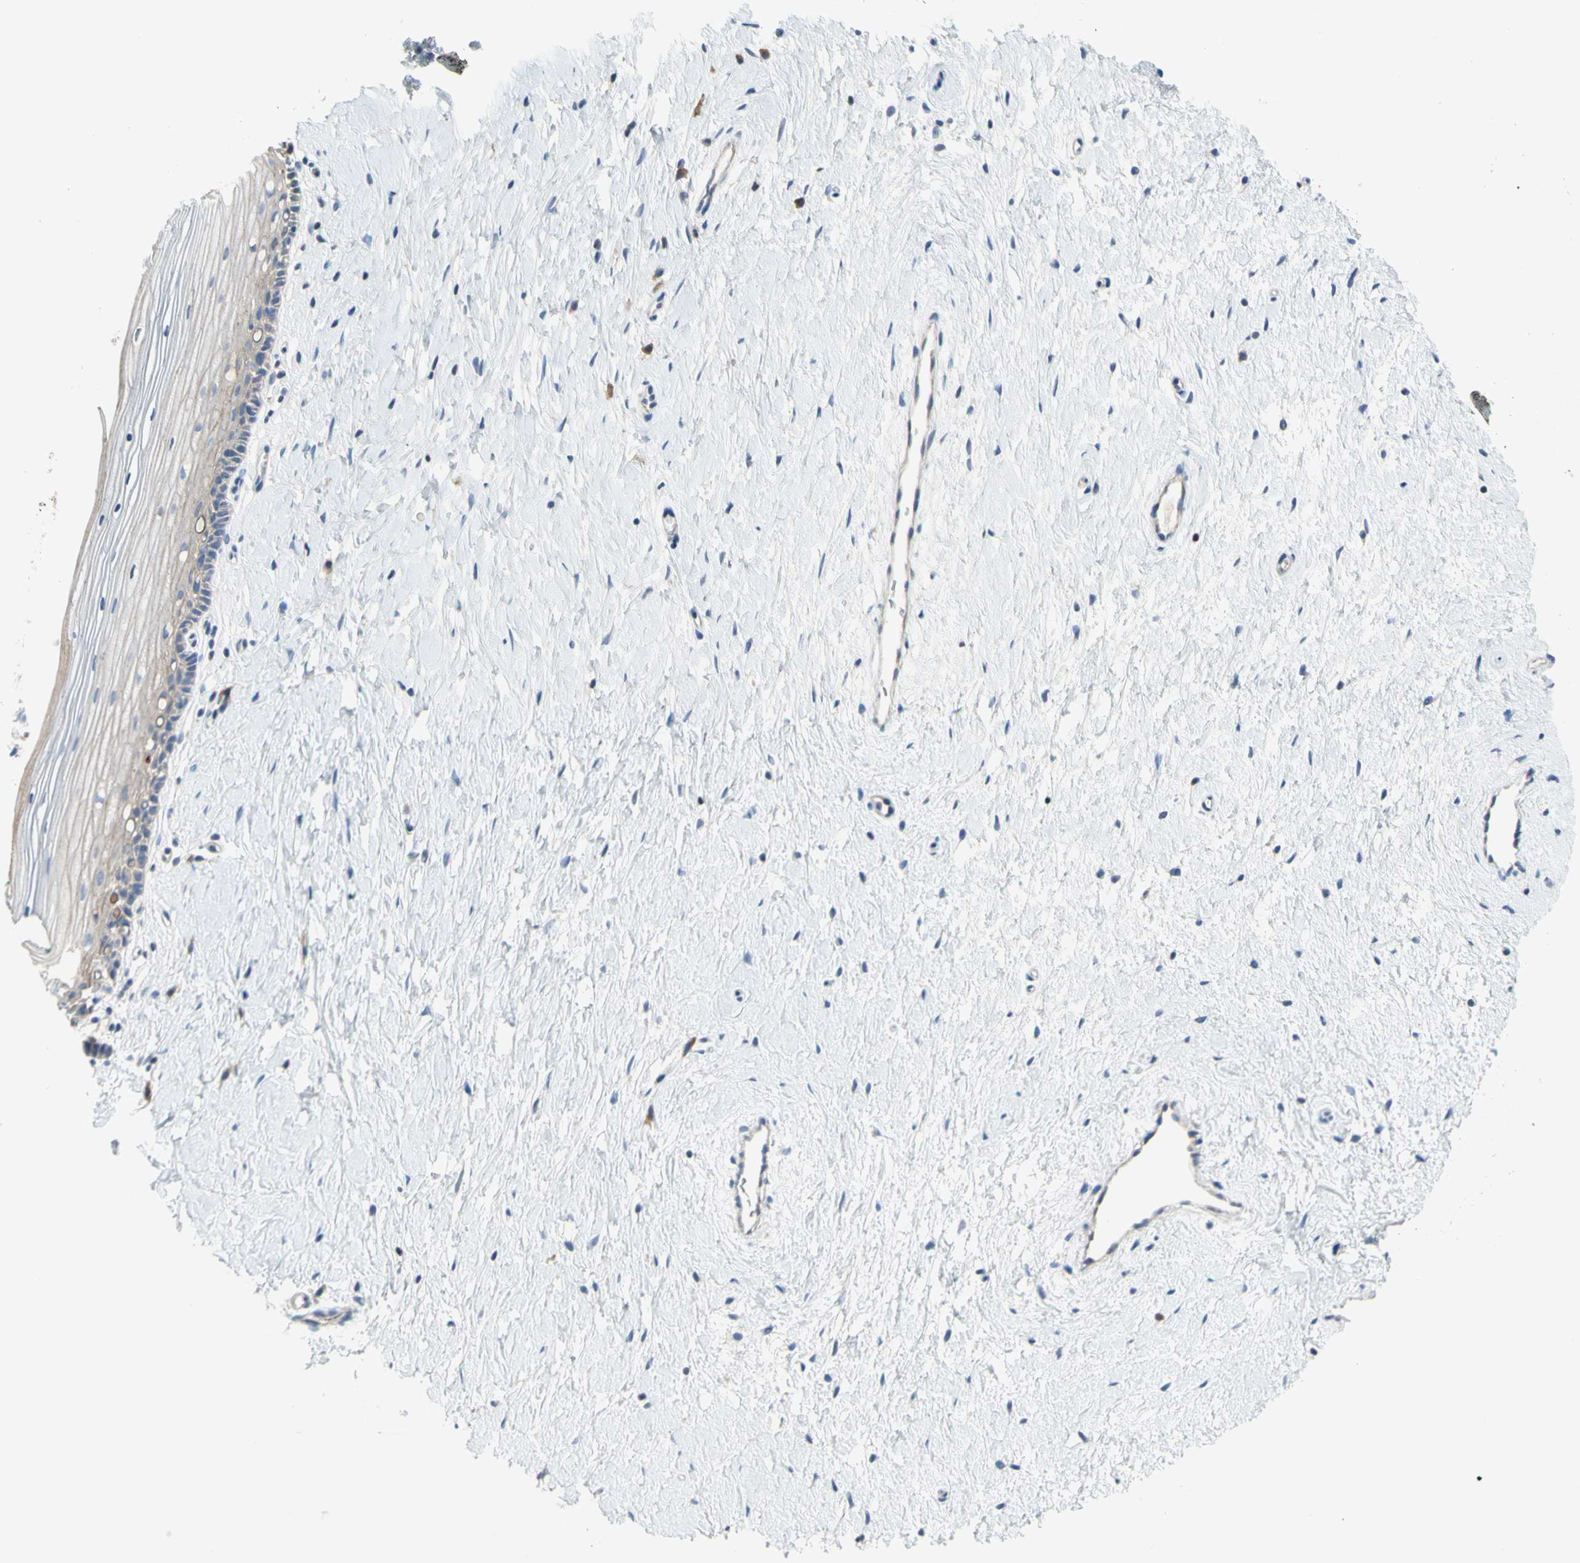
{"staining": {"intensity": "strong", "quantity": ">75%", "location": "cytoplasmic/membranous"}, "tissue": "cervix", "cell_type": "Glandular cells", "image_type": "normal", "snomed": [{"axis": "morphology", "description": "Normal tissue, NOS"}, {"axis": "topography", "description": "Cervix"}], "caption": "DAB immunohistochemical staining of normal cervix reveals strong cytoplasmic/membranous protein positivity in about >75% of glandular cells. Immunohistochemistry stains the protein of interest in brown and the nuclei are stained blue.", "gene": "MUC1", "patient": {"sex": "female", "age": 39}}